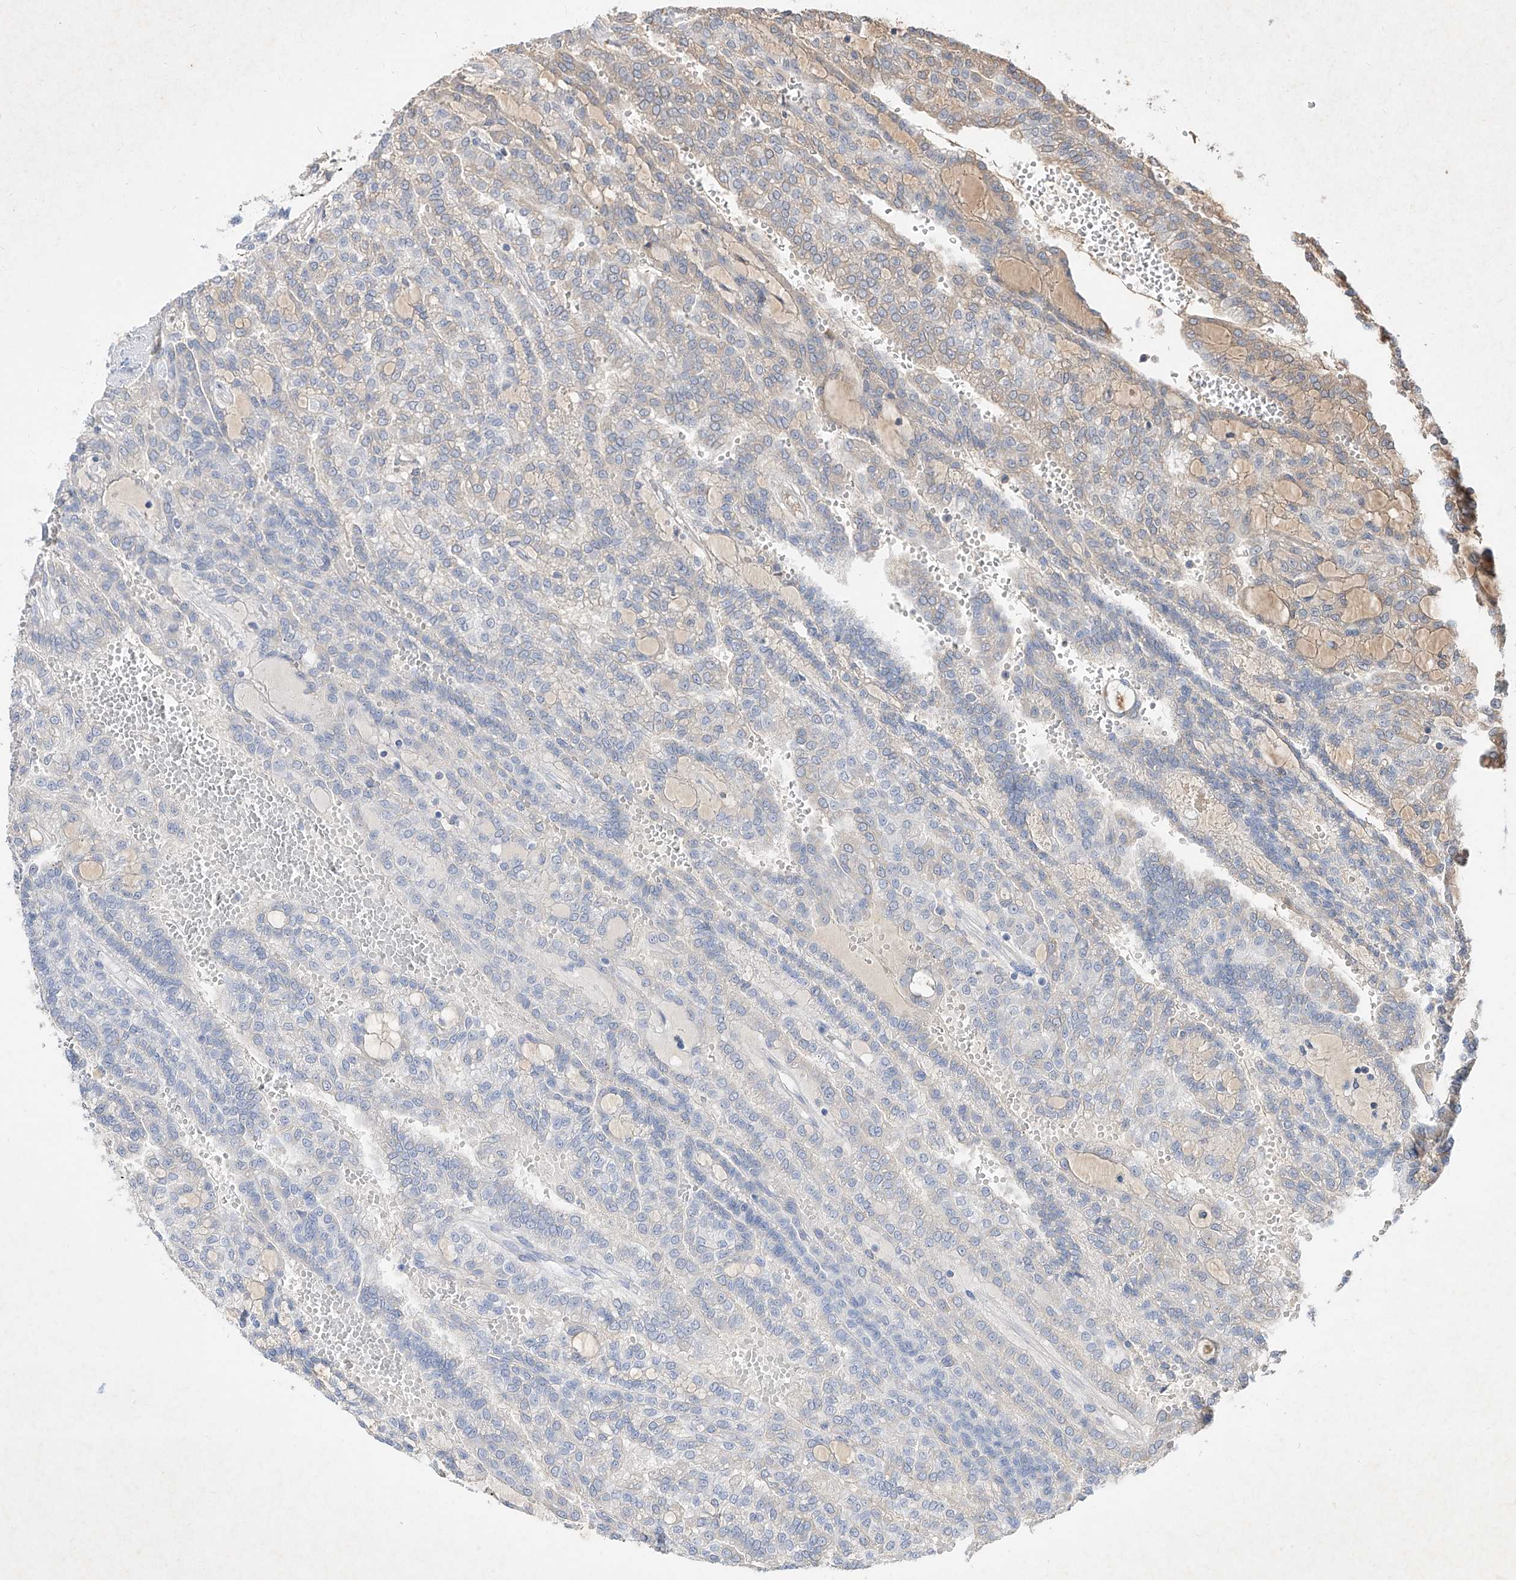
{"staining": {"intensity": "negative", "quantity": "none", "location": "none"}, "tissue": "renal cancer", "cell_type": "Tumor cells", "image_type": "cancer", "snomed": [{"axis": "morphology", "description": "Adenocarcinoma, NOS"}, {"axis": "topography", "description": "Kidney"}], "caption": "The photomicrograph reveals no staining of tumor cells in renal adenocarcinoma.", "gene": "C4A", "patient": {"sex": "male", "age": 63}}